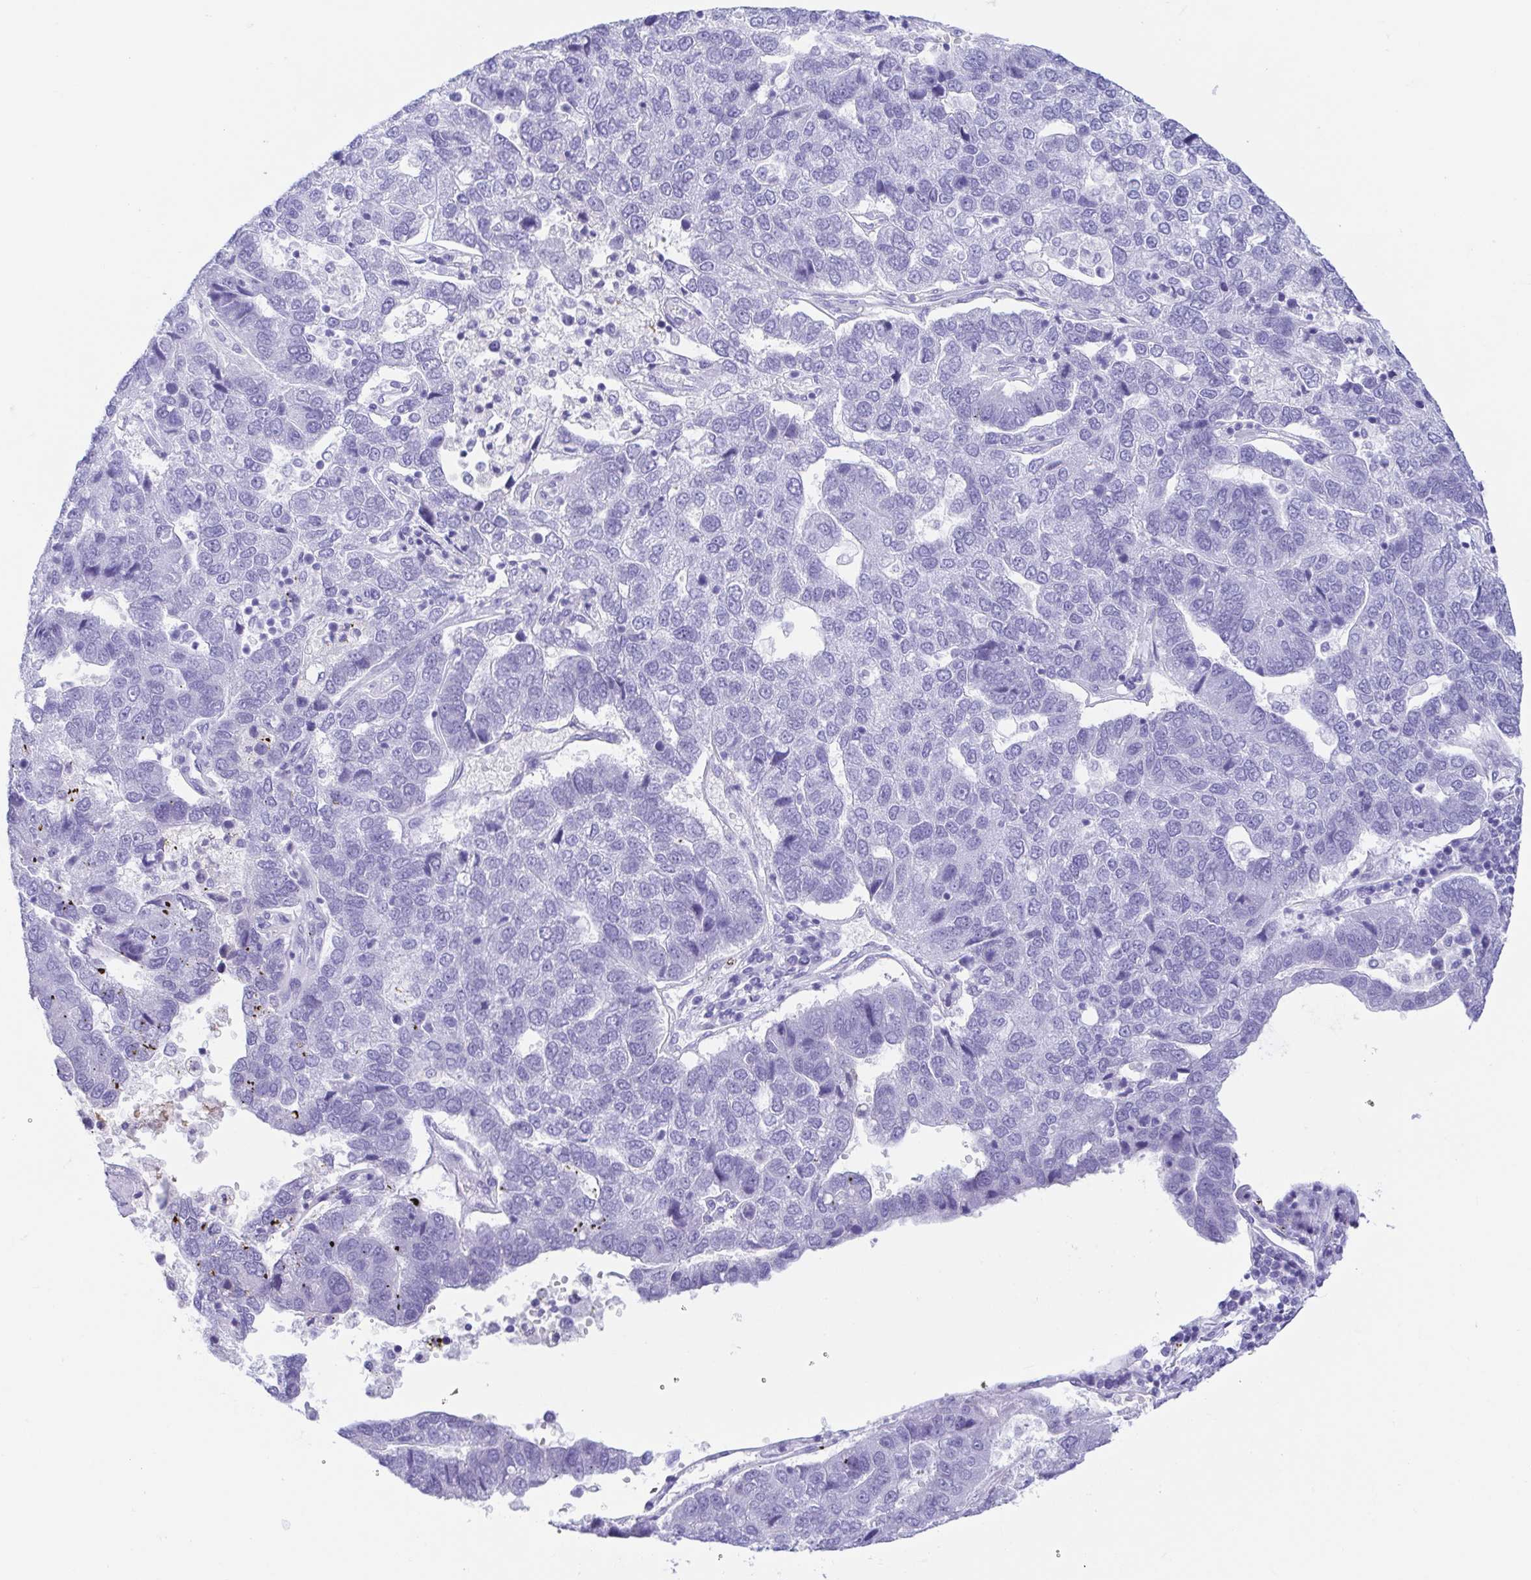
{"staining": {"intensity": "negative", "quantity": "none", "location": "none"}, "tissue": "pancreatic cancer", "cell_type": "Tumor cells", "image_type": "cancer", "snomed": [{"axis": "morphology", "description": "Adenocarcinoma, NOS"}, {"axis": "topography", "description": "Pancreas"}], "caption": "Tumor cells are negative for brown protein staining in adenocarcinoma (pancreatic). (DAB (3,3'-diaminobenzidine) immunohistochemistry with hematoxylin counter stain).", "gene": "GKN1", "patient": {"sex": "female", "age": 61}}